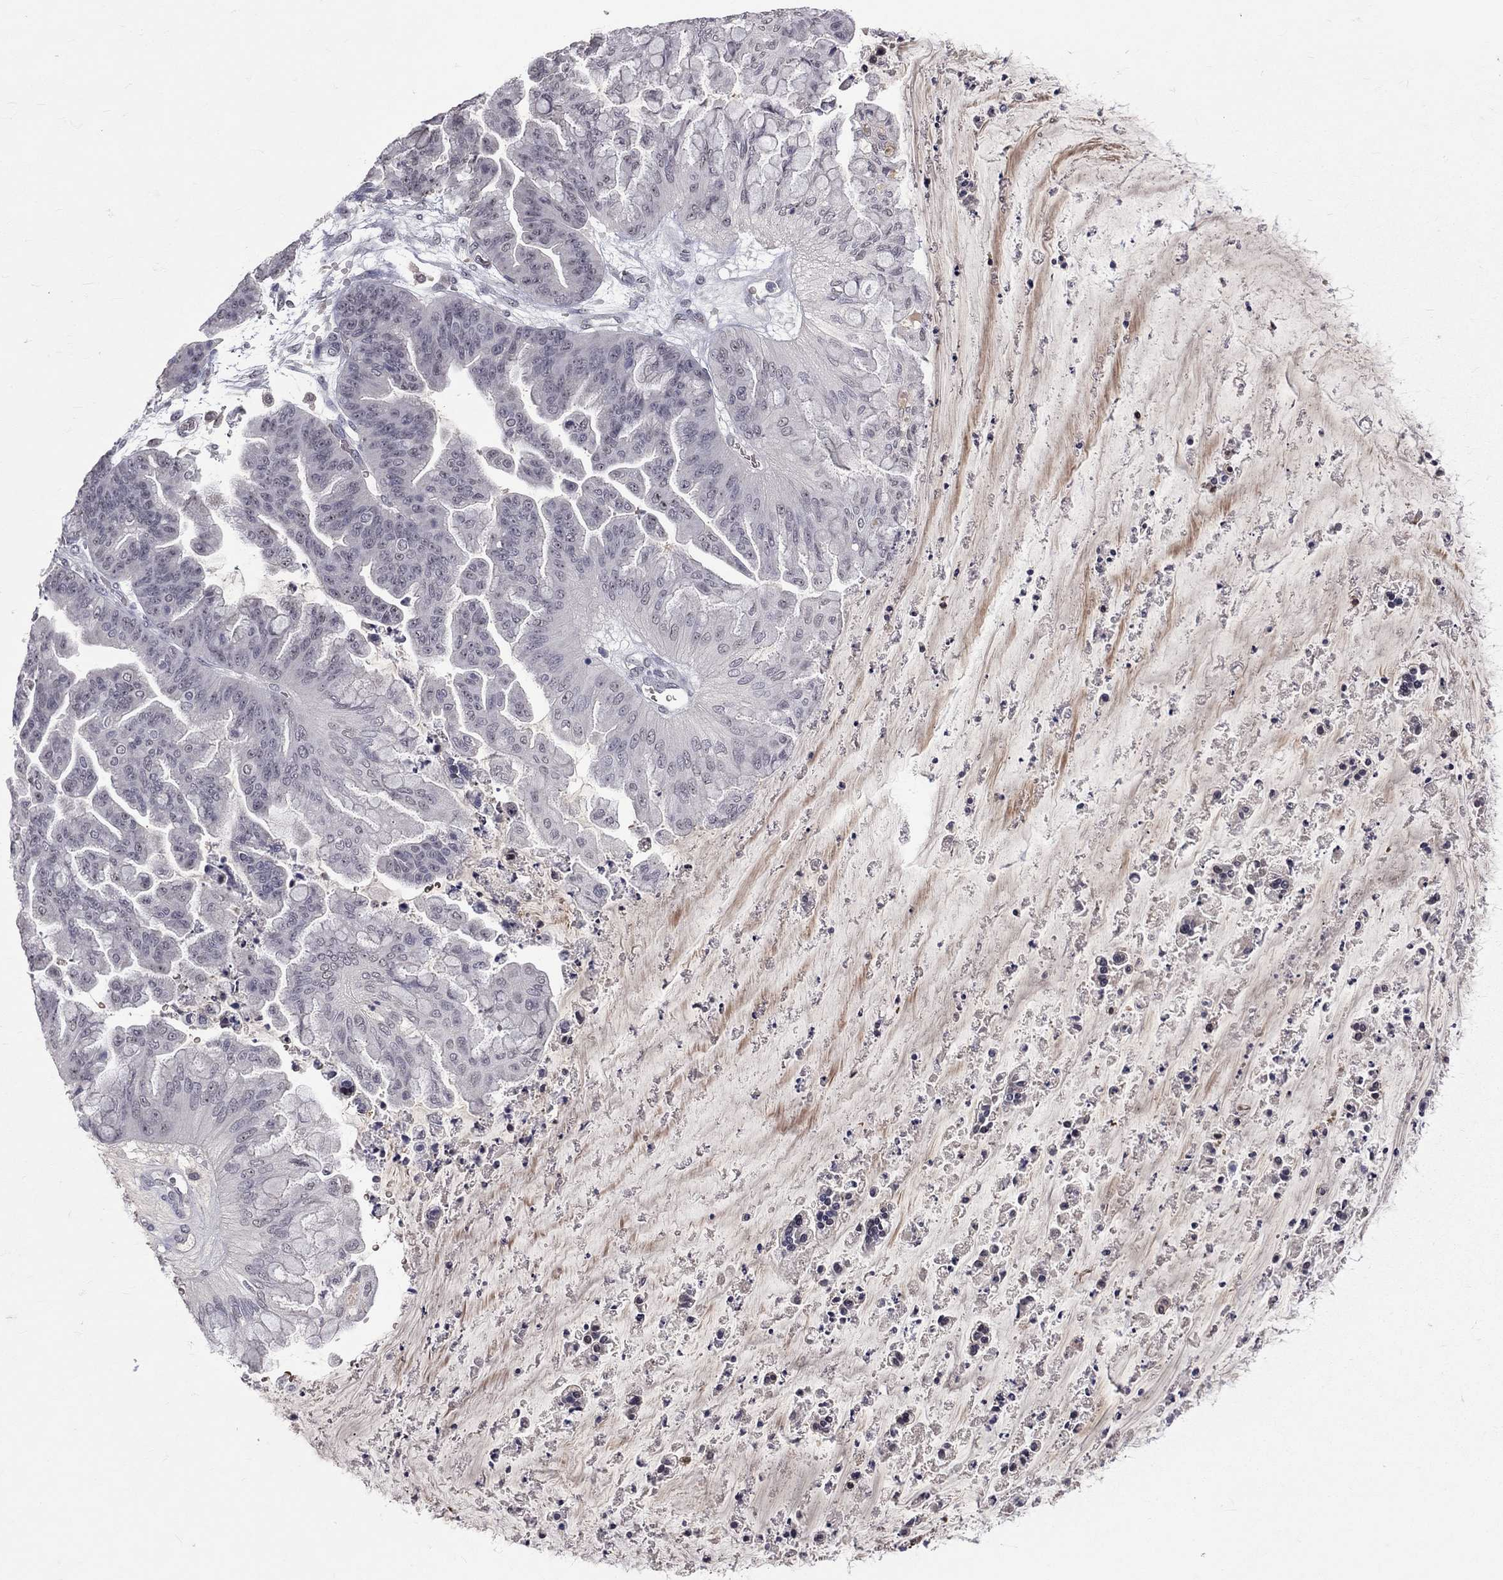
{"staining": {"intensity": "negative", "quantity": "none", "location": "none"}, "tissue": "ovarian cancer", "cell_type": "Tumor cells", "image_type": "cancer", "snomed": [{"axis": "morphology", "description": "Cystadenocarcinoma, mucinous, NOS"}, {"axis": "topography", "description": "Ovary"}], "caption": "A photomicrograph of ovarian cancer (mucinous cystadenocarcinoma) stained for a protein displays no brown staining in tumor cells. (DAB immunohistochemistry (IHC), high magnification).", "gene": "DSG4", "patient": {"sex": "female", "age": 67}}